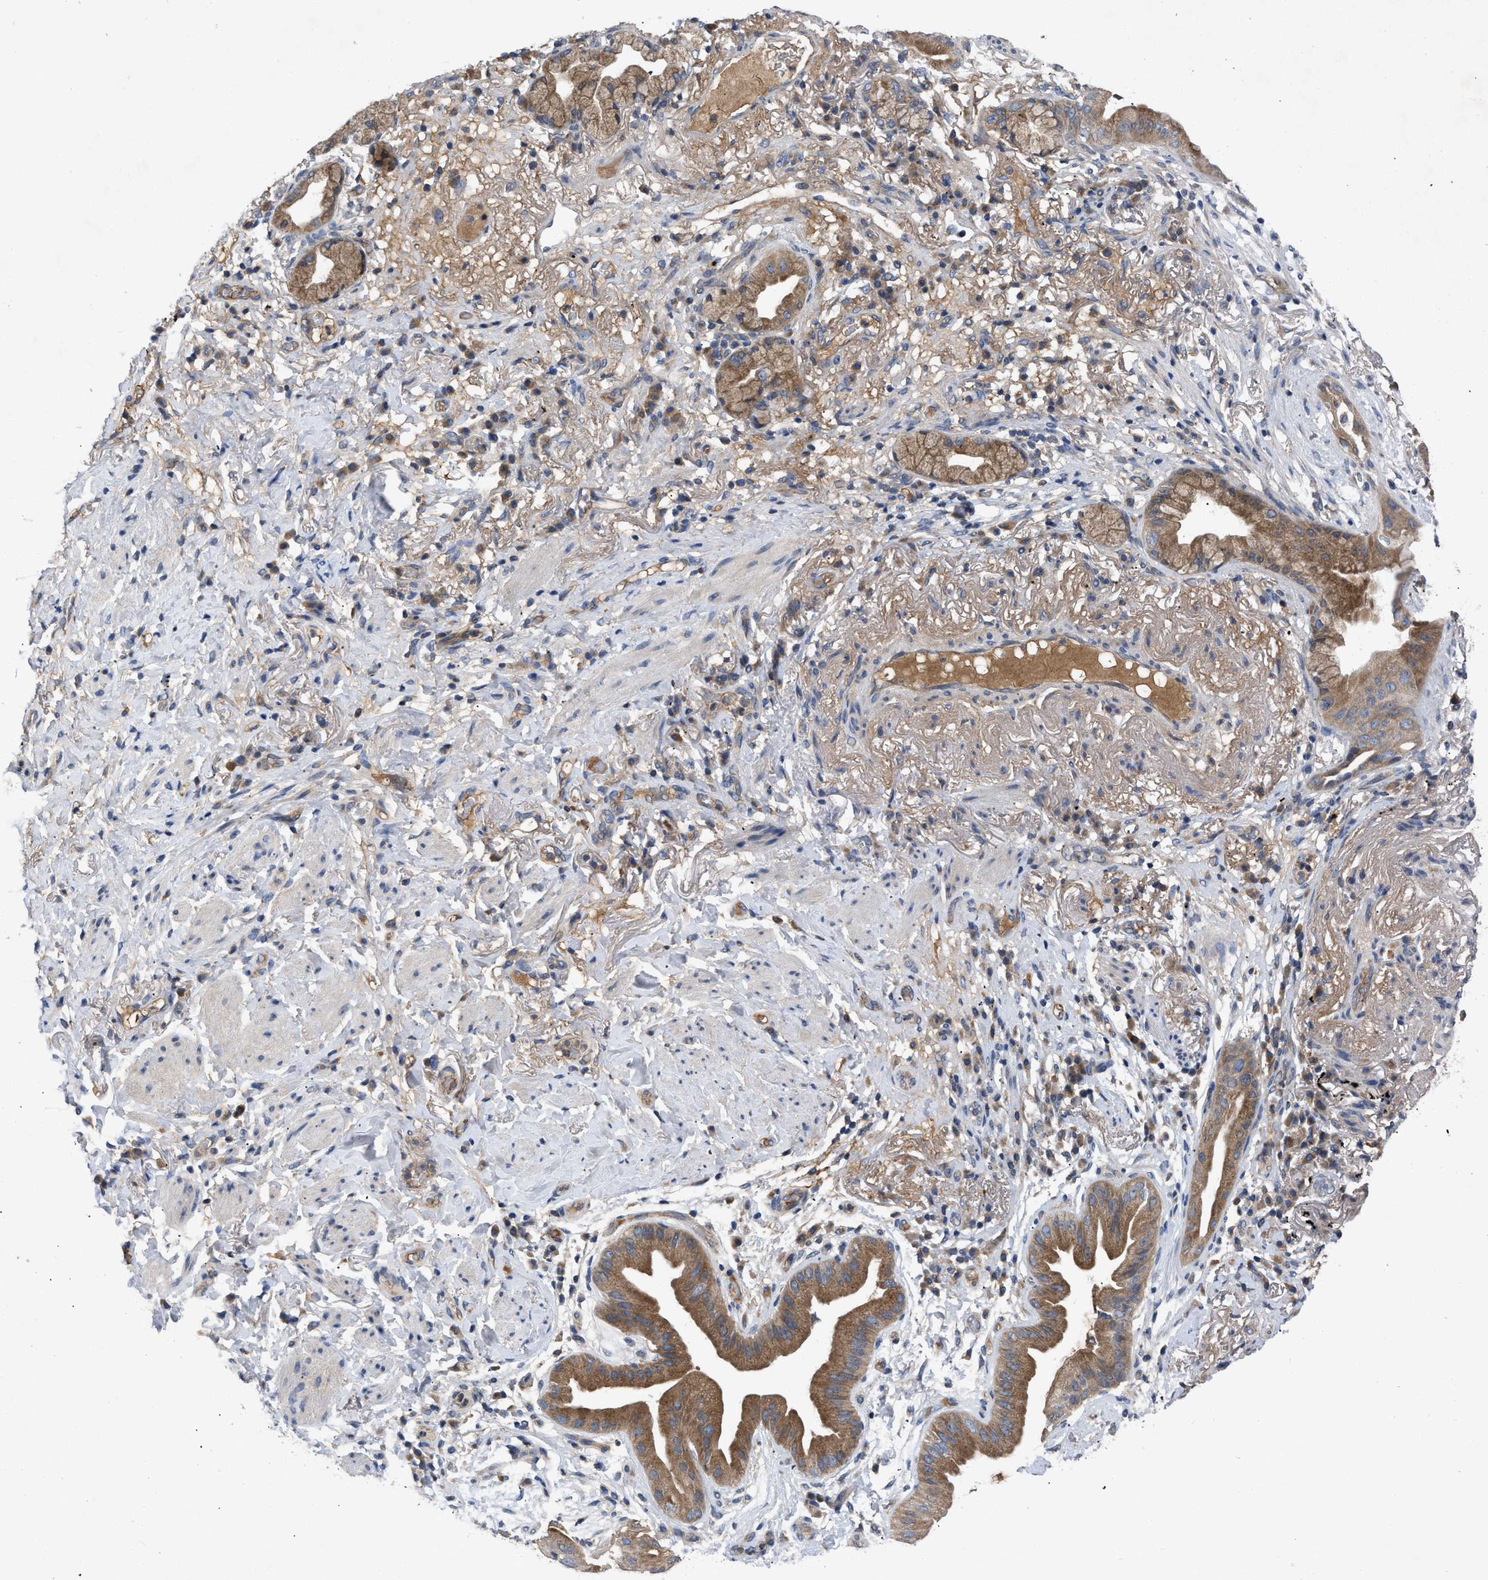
{"staining": {"intensity": "moderate", "quantity": ">75%", "location": "cytoplasmic/membranous"}, "tissue": "lung cancer", "cell_type": "Tumor cells", "image_type": "cancer", "snomed": [{"axis": "morphology", "description": "Normal tissue, NOS"}, {"axis": "morphology", "description": "Adenocarcinoma, NOS"}, {"axis": "topography", "description": "Bronchus"}, {"axis": "topography", "description": "Lung"}], "caption": "Immunohistochemical staining of lung cancer (adenocarcinoma) shows moderate cytoplasmic/membranous protein staining in approximately >75% of tumor cells.", "gene": "VPS4A", "patient": {"sex": "female", "age": 70}}